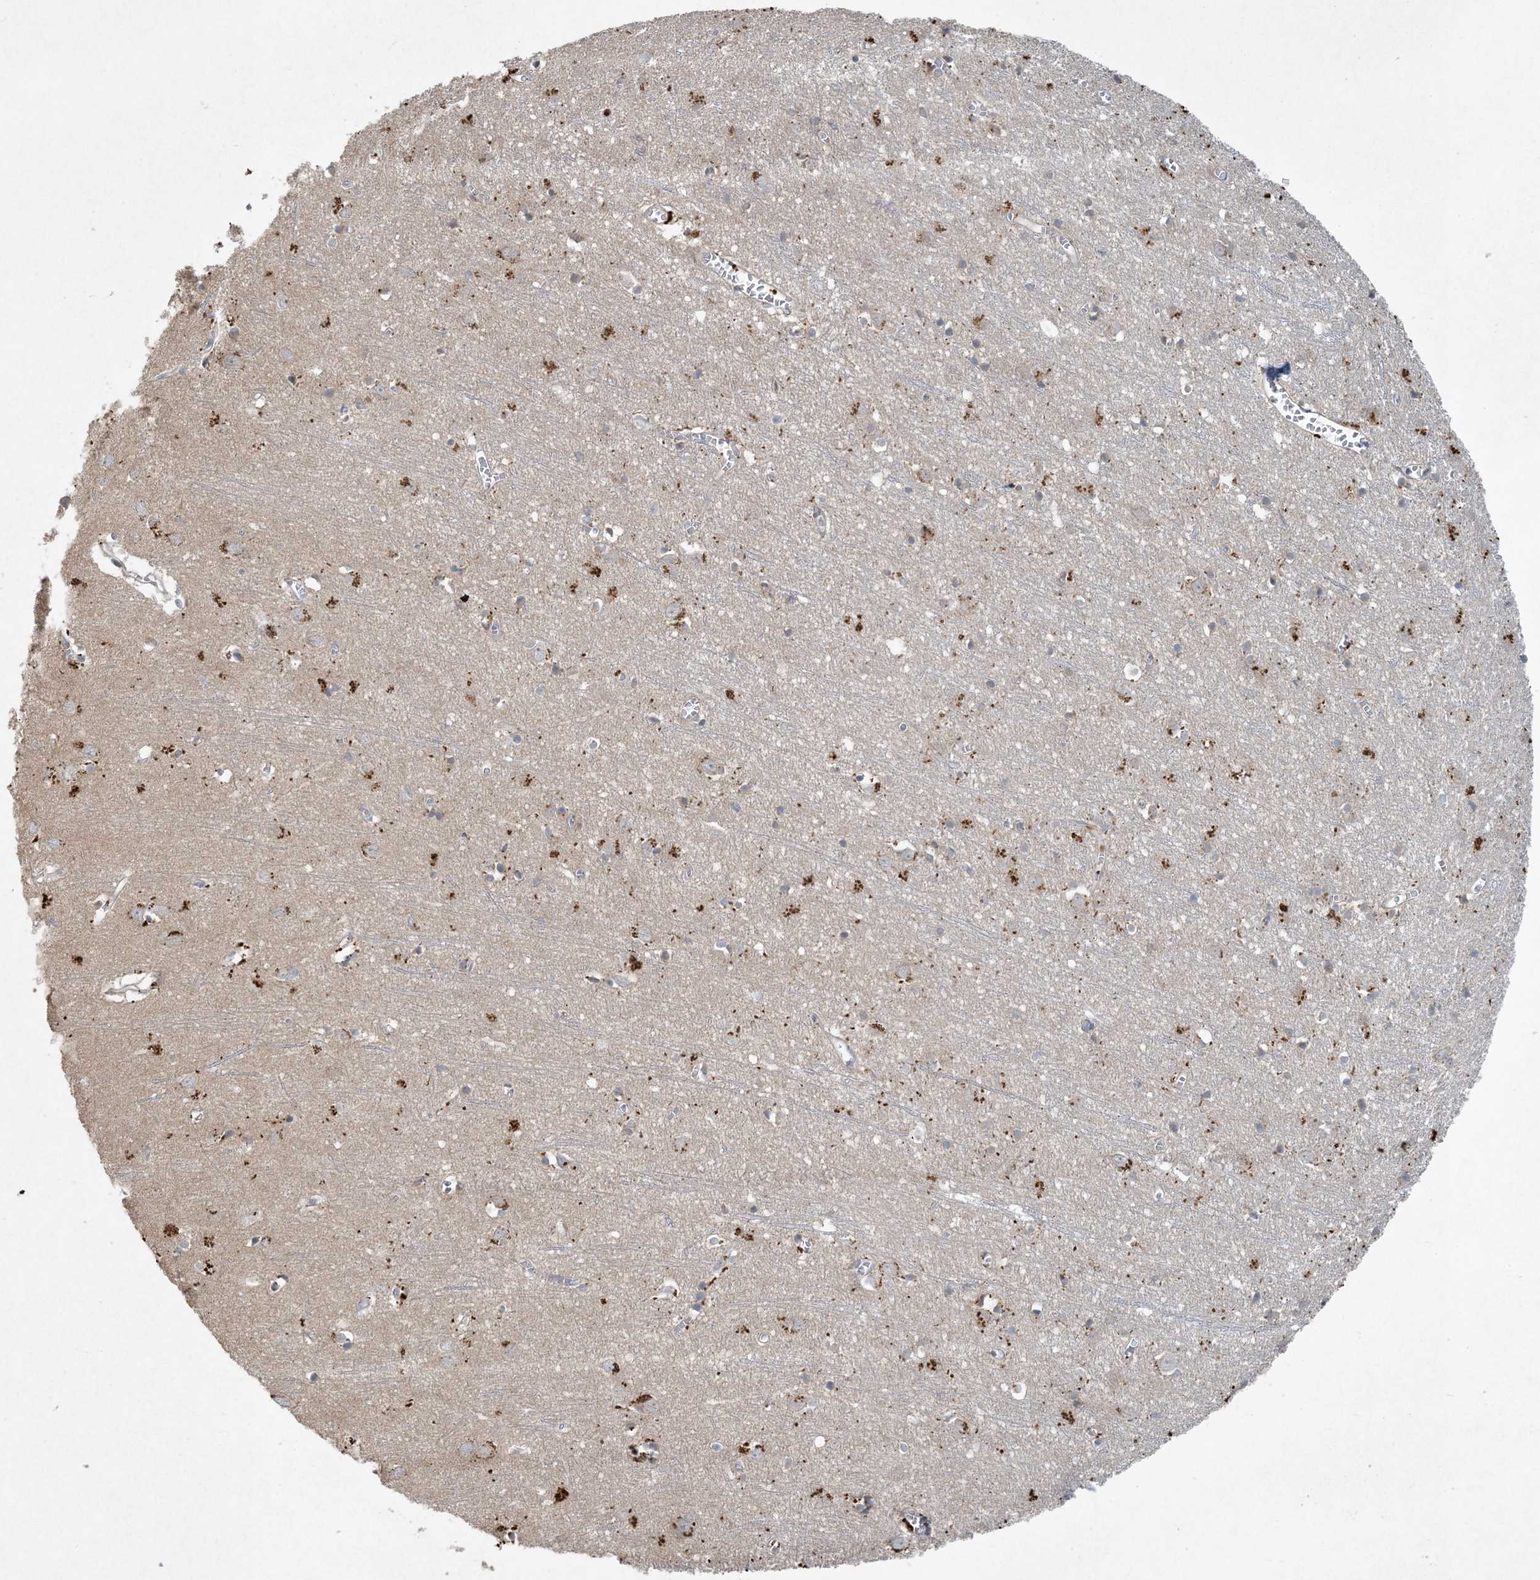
{"staining": {"intensity": "negative", "quantity": "none", "location": "none"}, "tissue": "cerebral cortex", "cell_type": "Endothelial cells", "image_type": "normal", "snomed": [{"axis": "morphology", "description": "Normal tissue, NOS"}, {"axis": "topography", "description": "Cerebral cortex"}], "caption": "An image of cerebral cortex stained for a protein shows no brown staining in endothelial cells. (DAB immunohistochemistry (IHC) with hematoxylin counter stain).", "gene": "CTDNEP1", "patient": {"sex": "female", "age": 64}}